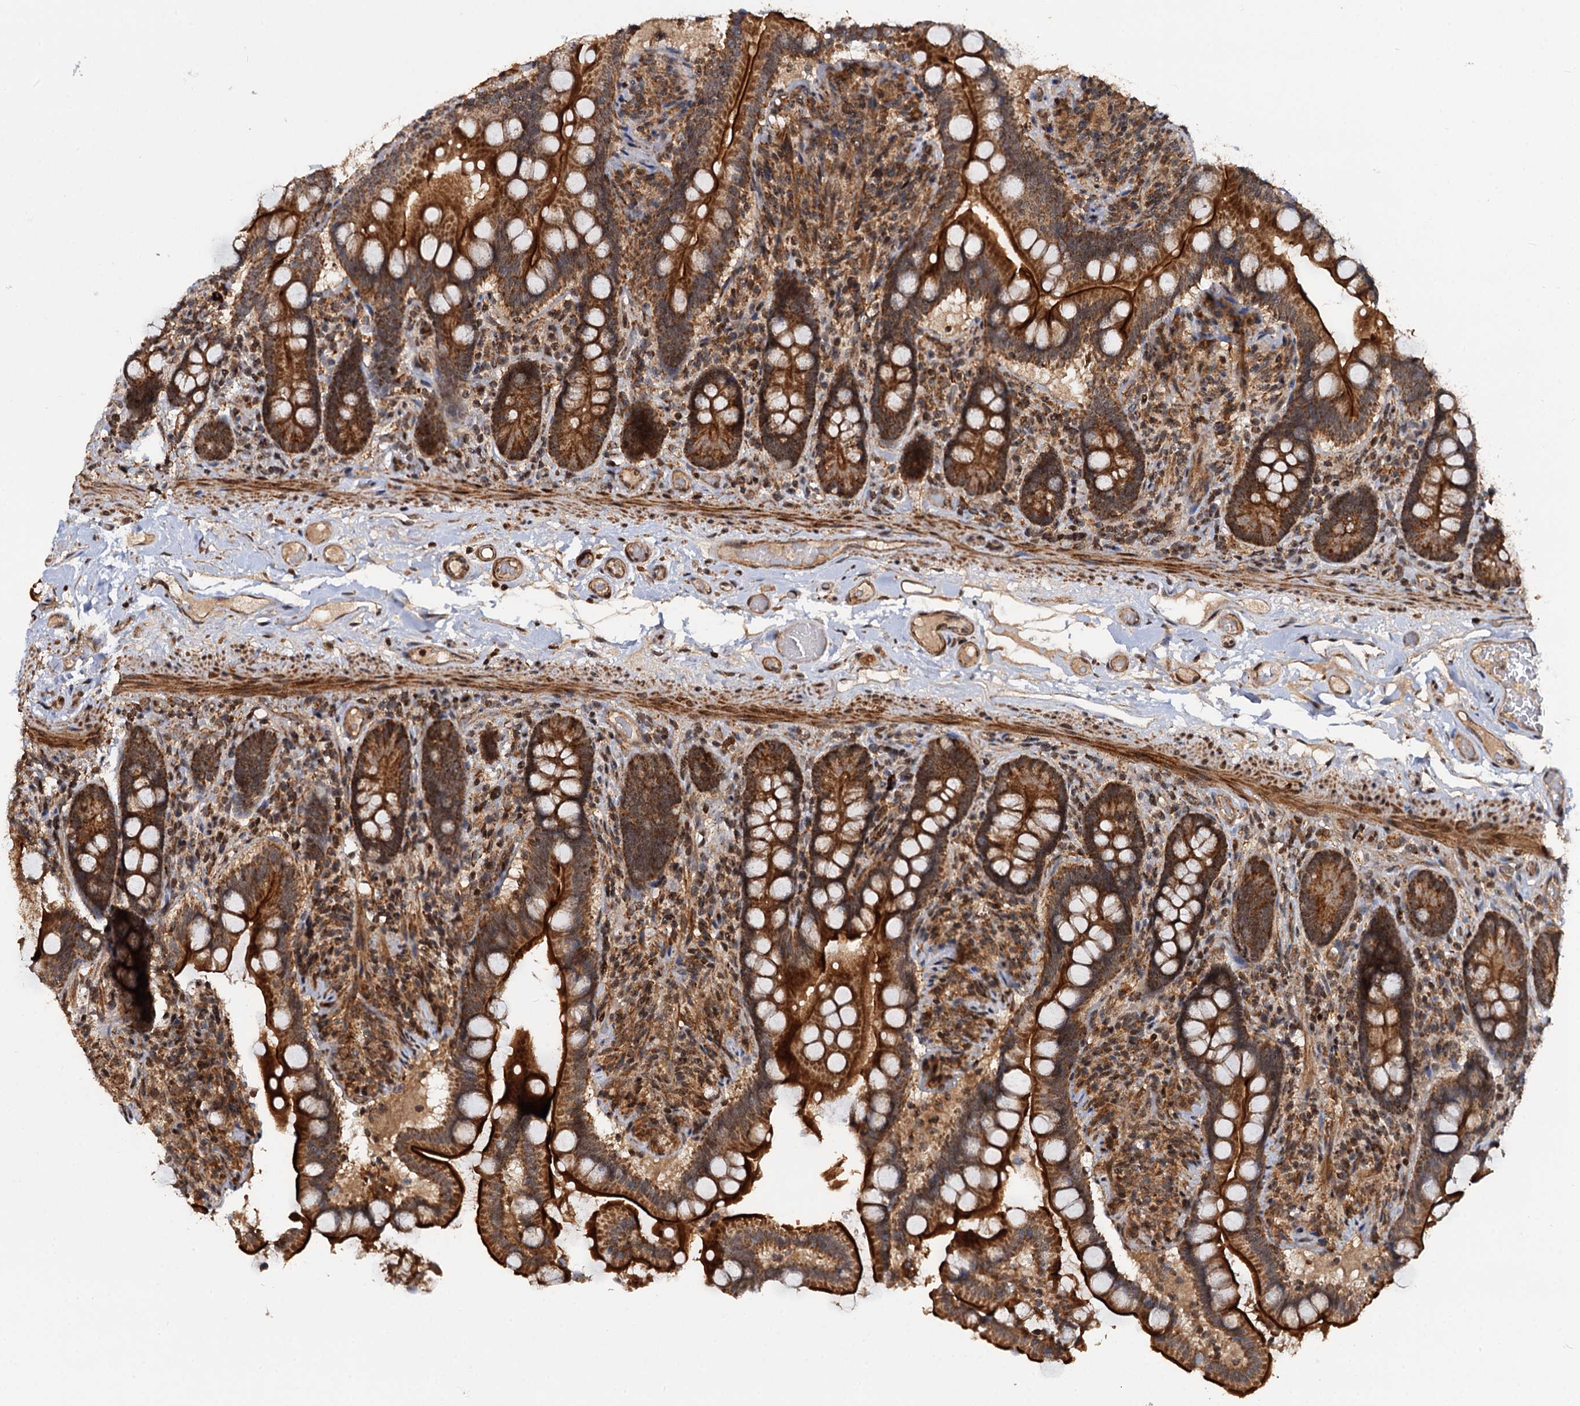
{"staining": {"intensity": "strong", "quantity": ">75%", "location": "cytoplasmic/membranous"}, "tissue": "small intestine", "cell_type": "Glandular cells", "image_type": "normal", "snomed": [{"axis": "morphology", "description": "Normal tissue, NOS"}, {"axis": "topography", "description": "Small intestine"}], "caption": "Unremarkable small intestine displays strong cytoplasmic/membranous expression in about >75% of glandular cells, visualized by immunohistochemistry. (DAB IHC, brown staining for protein, blue staining for nuclei).", "gene": "CEP76", "patient": {"sex": "female", "age": 64}}